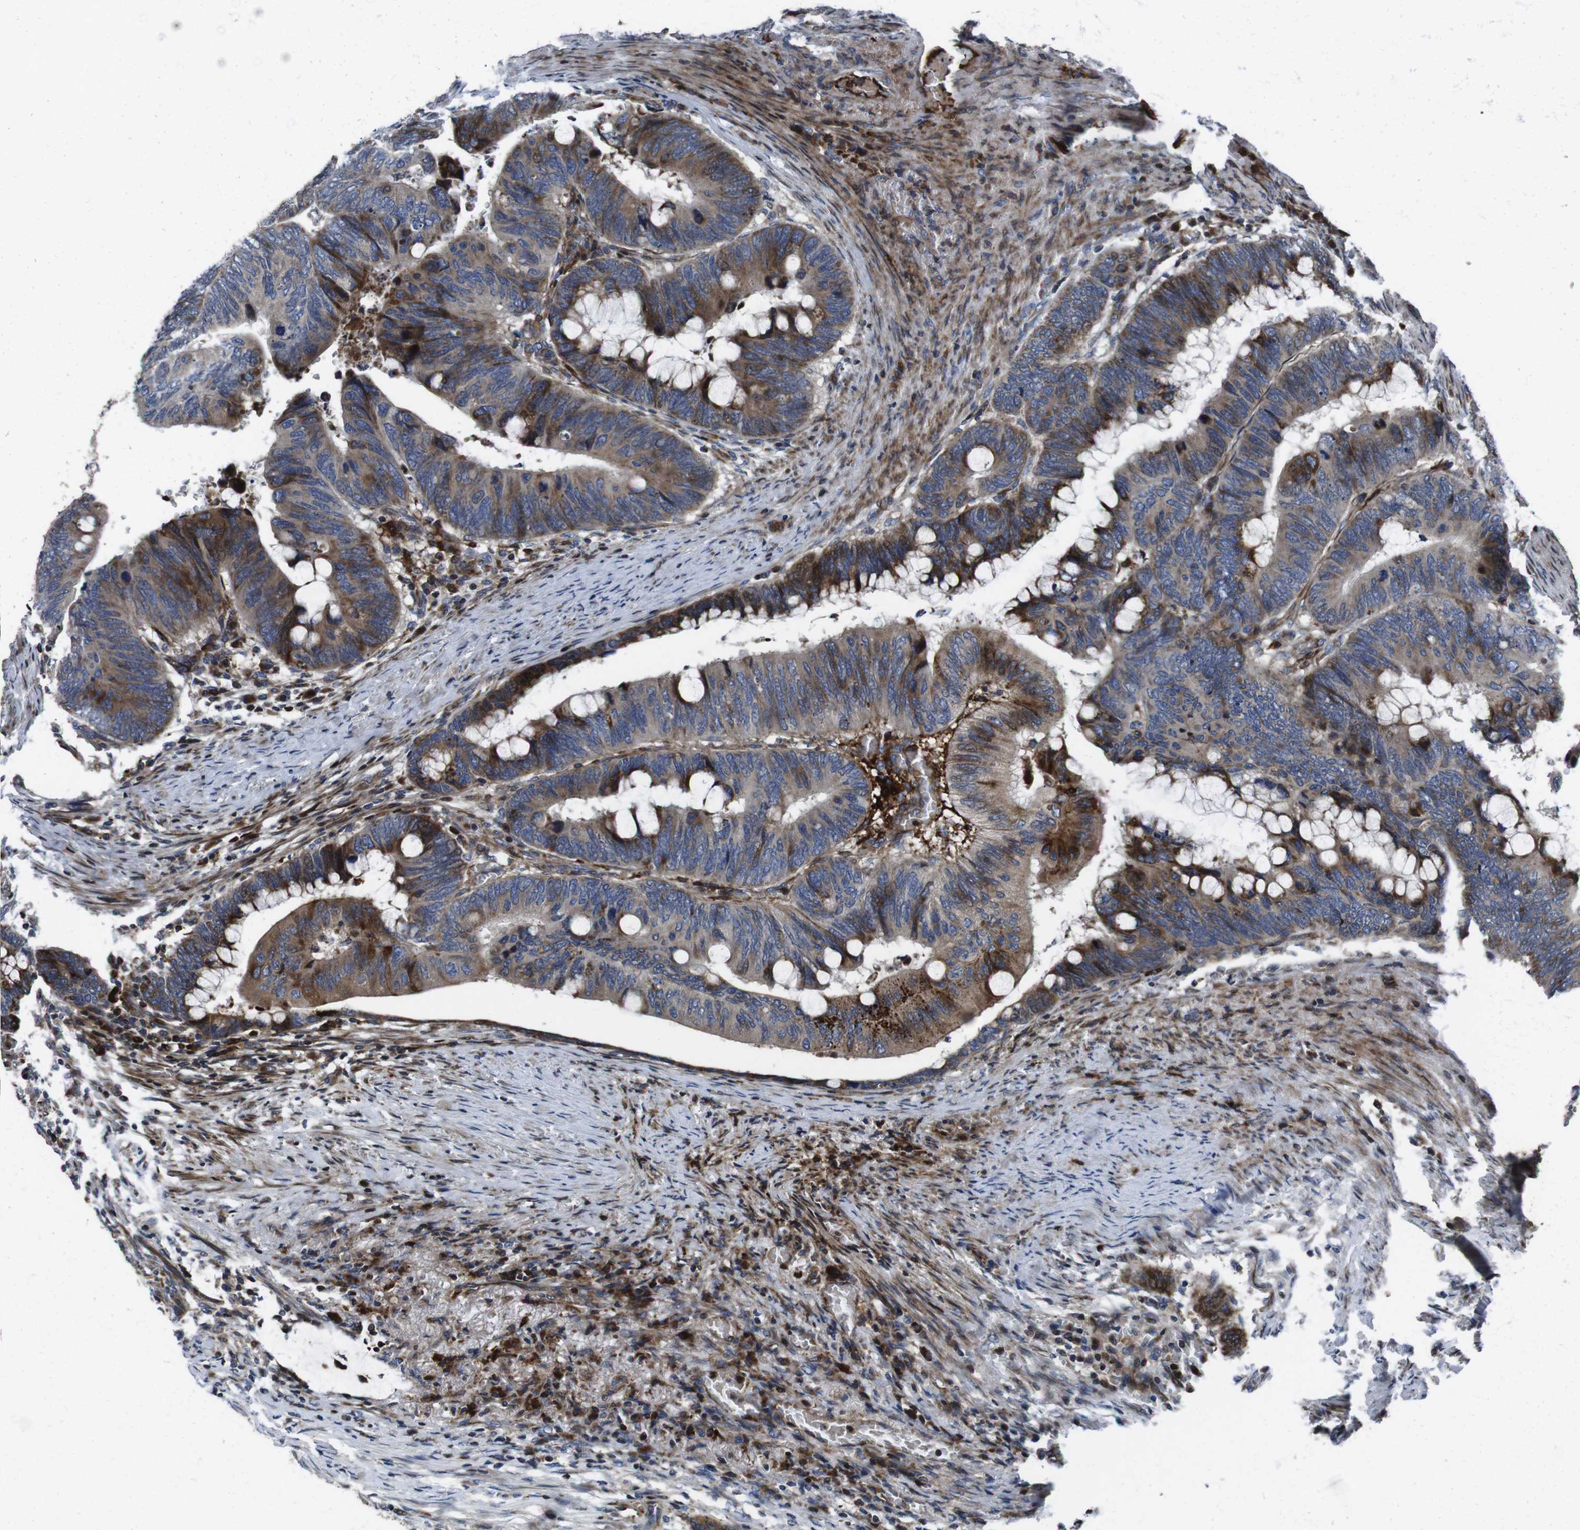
{"staining": {"intensity": "moderate", "quantity": ">75%", "location": "cytoplasmic/membranous"}, "tissue": "colorectal cancer", "cell_type": "Tumor cells", "image_type": "cancer", "snomed": [{"axis": "morphology", "description": "Normal tissue, NOS"}, {"axis": "morphology", "description": "Adenocarcinoma, NOS"}, {"axis": "topography", "description": "Rectum"}, {"axis": "topography", "description": "Peripheral nerve tissue"}], "caption": "This is an image of immunohistochemistry staining of colorectal cancer (adenocarcinoma), which shows moderate staining in the cytoplasmic/membranous of tumor cells.", "gene": "SMYD3", "patient": {"sex": "male", "age": 92}}